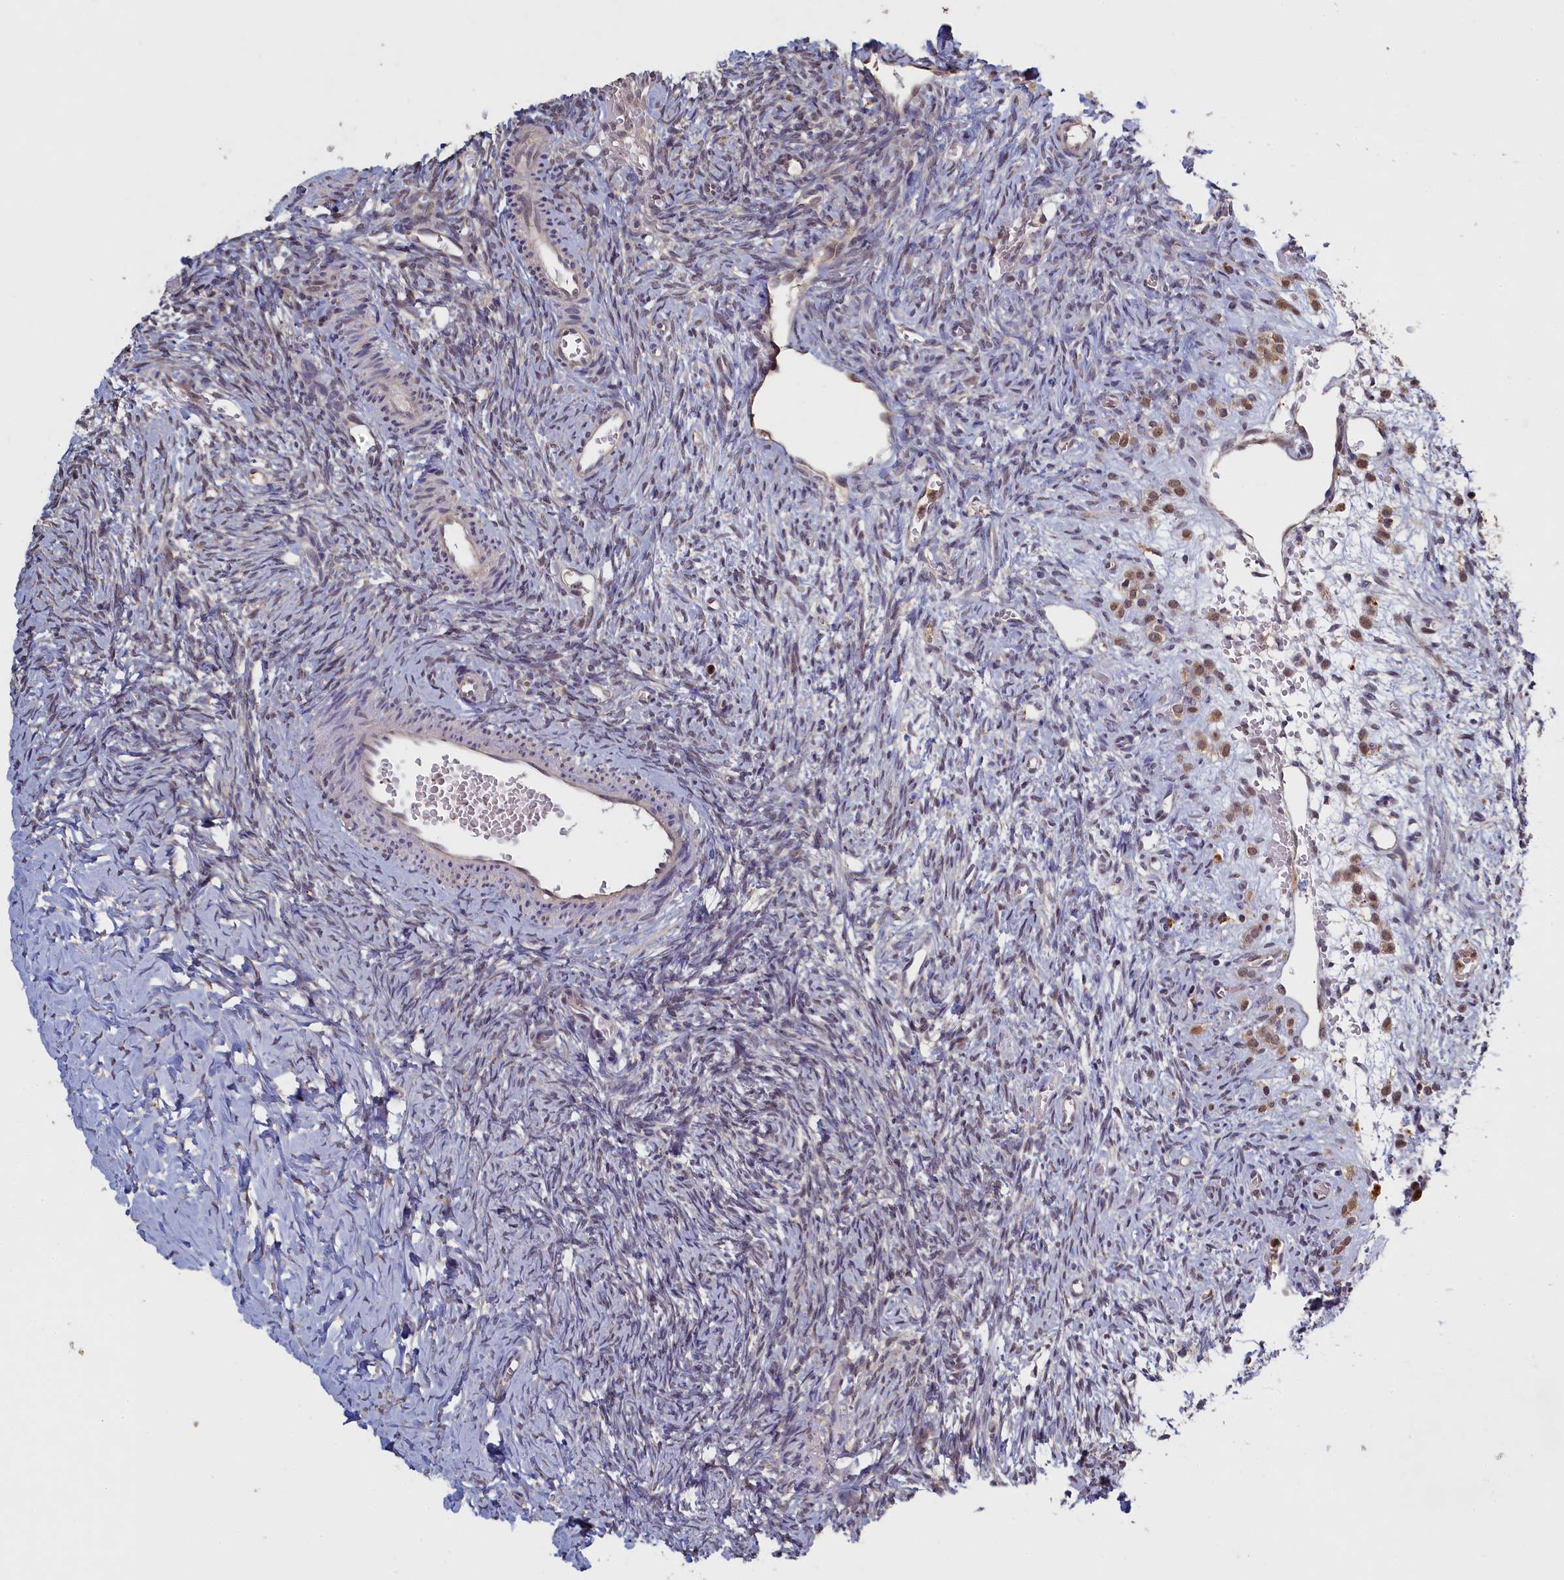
{"staining": {"intensity": "negative", "quantity": "none", "location": "none"}, "tissue": "ovary", "cell_type": "Ovarian stroma cells", "image_type": "normal", "snomed": [{"axis": "morphology", "description": "Normal tissue, NOS"}, {"axis": "topography", "description": "Ovary"}], "caption": "Immunohistochemistry histopathology image of benign ovary stained for a protein (brown), which reveals no positivity in ovarian stroma cells.", "gene": "UCHL3", "patient": {"sex": "female", "age": 39}}